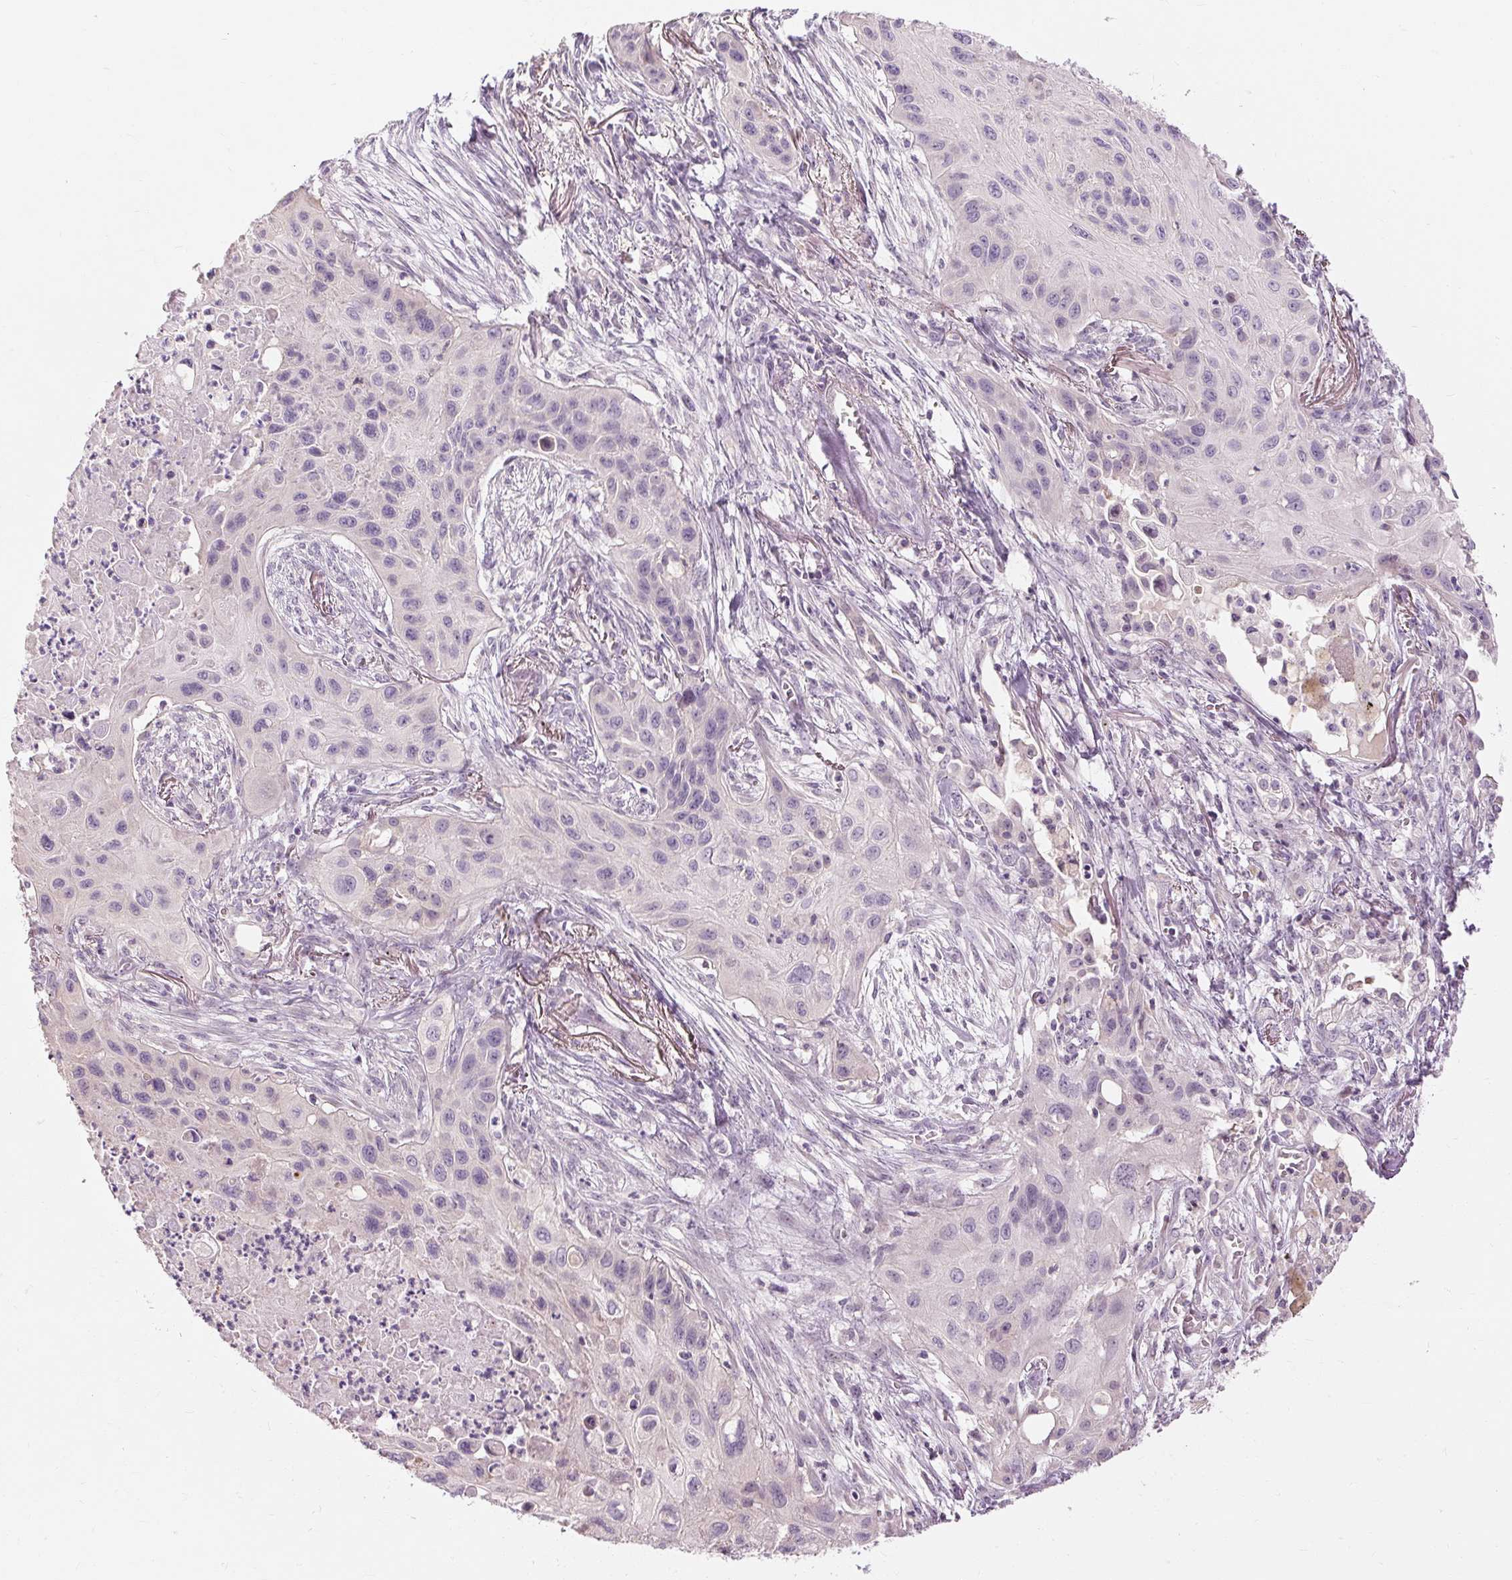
{"staining": {"intensity": "negative", "quantity": "none", "location": "none"}, "tissue": "lung cancer", "cell_type": "Tumor cells", "image_type": "cancer", "snomed": [{"axis": "morphology", "description": "Squamous cell carcinoma, NOS"}, {"axis": "topography", "description": "Lung"}], "caption": "Protein analysis of lung cancer reveals no significant staining in tumor cells.", "gene": "CAPN3", "patient": {"sex": "male", "age": 71}}